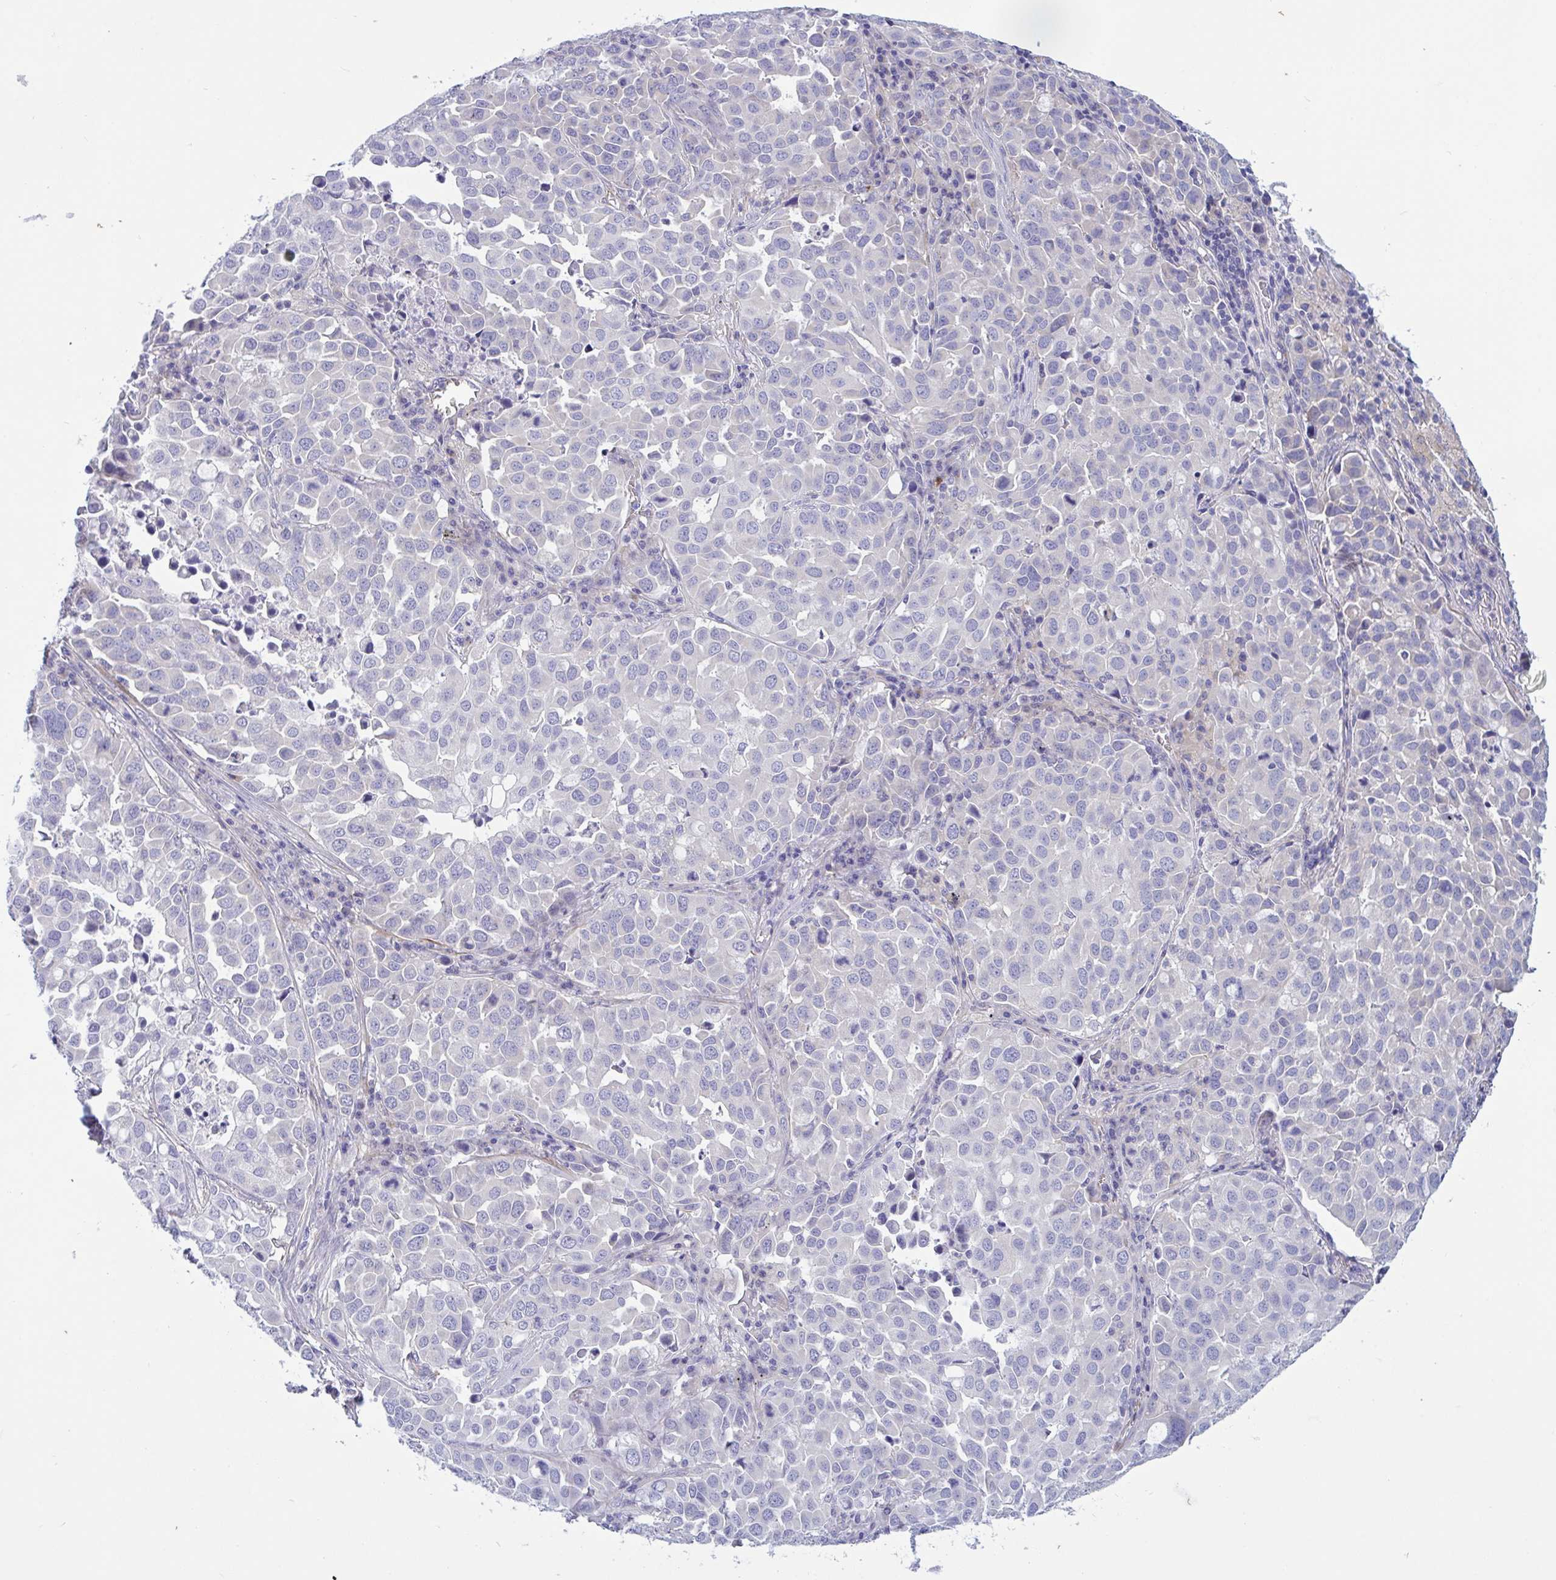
{"staining": {"intensity": "negative", "quantity": "none", "location": "none"}, "tissue": "lung cancer", "cell_type": "Tumor cells", "image_type": "cancer", "snomed": [{"axis": "morphology", "description": "Adenocarcinoma, NOS"}, {"axis": "morphology", "description": "Adenocarcinoma, metastatic, NOS"}, {"axis": "topography", "description": "Lymph node"}, {"axis": "topography", "description": "Lung"}], "caption": "Tumor cells show no significant positivity in lung cancer. (DAB immunohistochemistry with hematoxylin counter stain).", "gene": "OXLD1", "patient": {"sex": "female", "age": 65}}